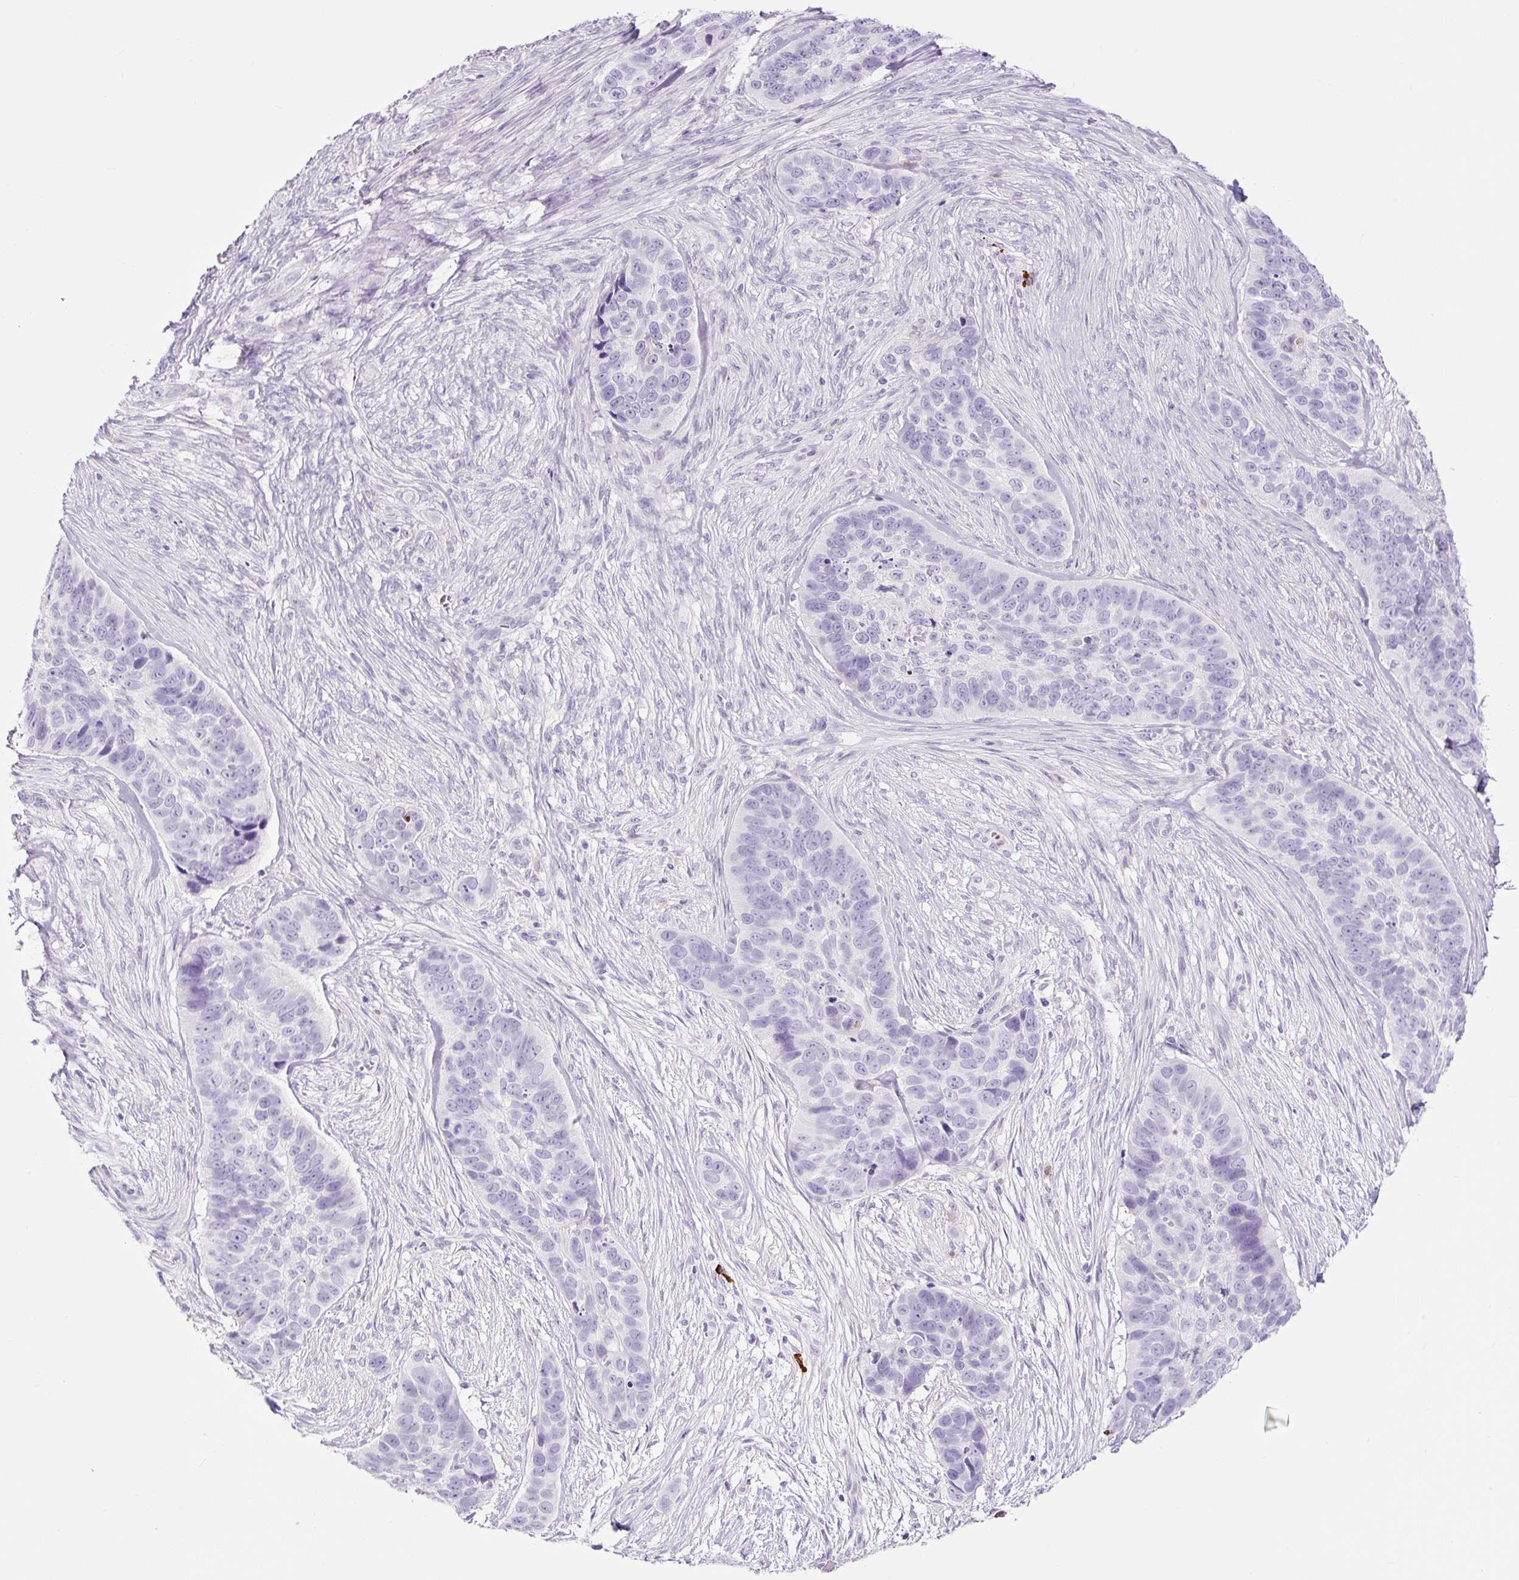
{"staining": {"intensity": "negative", "quantity": "none", "location": "none"}, "tissue": "skin cancer", "cell_type": "Tumor cells", "image_type": "cancer", "snomed": [{"axis": "morphology", "description": "Basal cell carcinoma"}, {"axis": "topography", "description": "Skin"}], "caption": "Skin basal cell carcinoma was stained to show a protein in brown. There is no significant expression in tumor cells. (DAB (3,3'-diaminobenzidine) IHC, high magnification).", "gene": "RNF212B", "patient": {"sex": "female", "age": 82}}